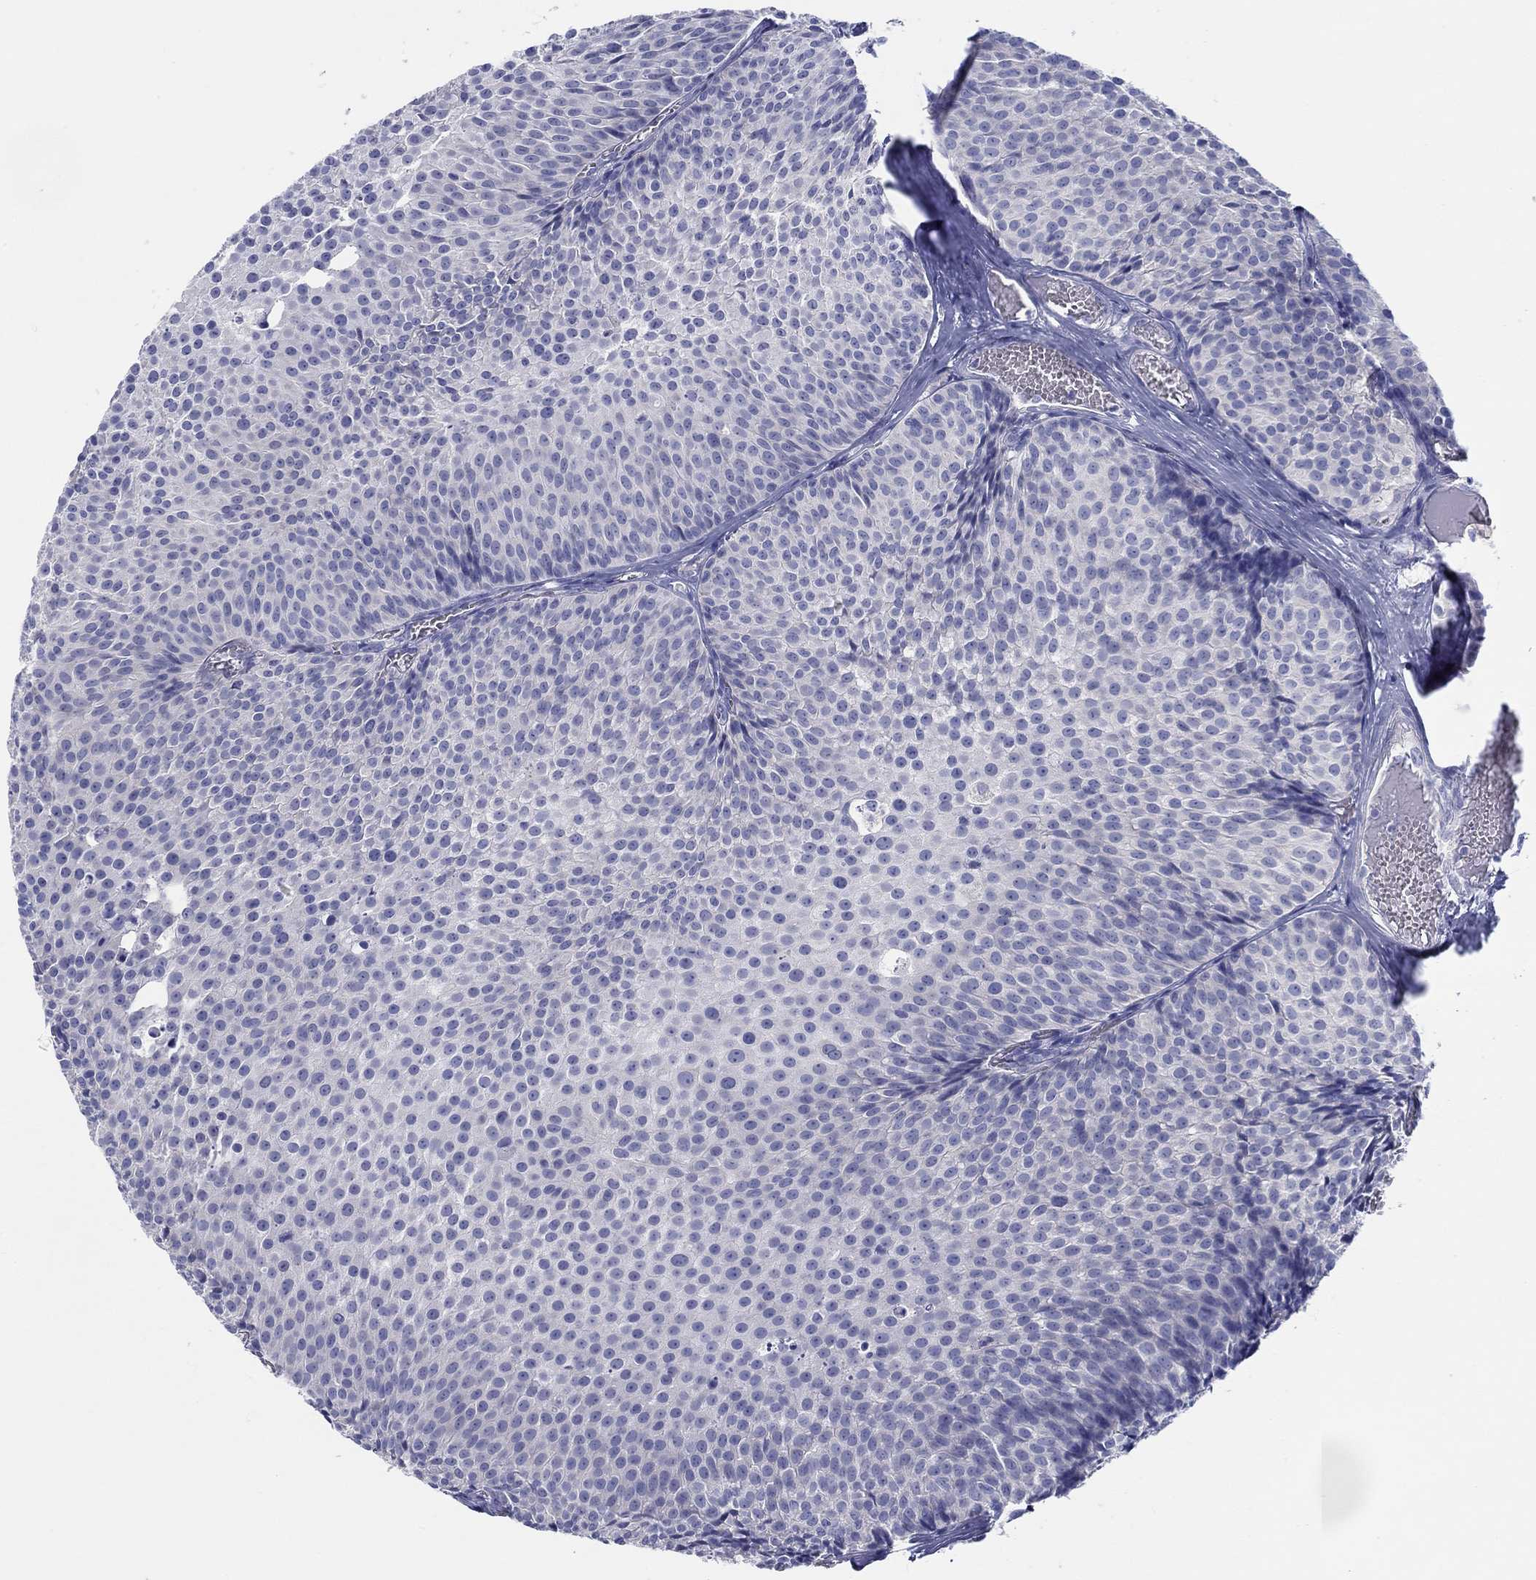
{"staining": {"intensity": "negative", "quantity": "none", "location": "none"}, "tissue": "urothelial cancer", "cell_type": "Tumor cells", "image_type": "cancer", "snomed": [{"axis": "morphology", "description": "Urothelial carcinoma, Low grade"}, {"axis": "topography", "description": "Urinary bladder"}], "caption": "Tumor cells show no significant positivity in urothelial cancer.", "gene": "HAPLN4", "patient": {"sex": "male", "age": 63}}